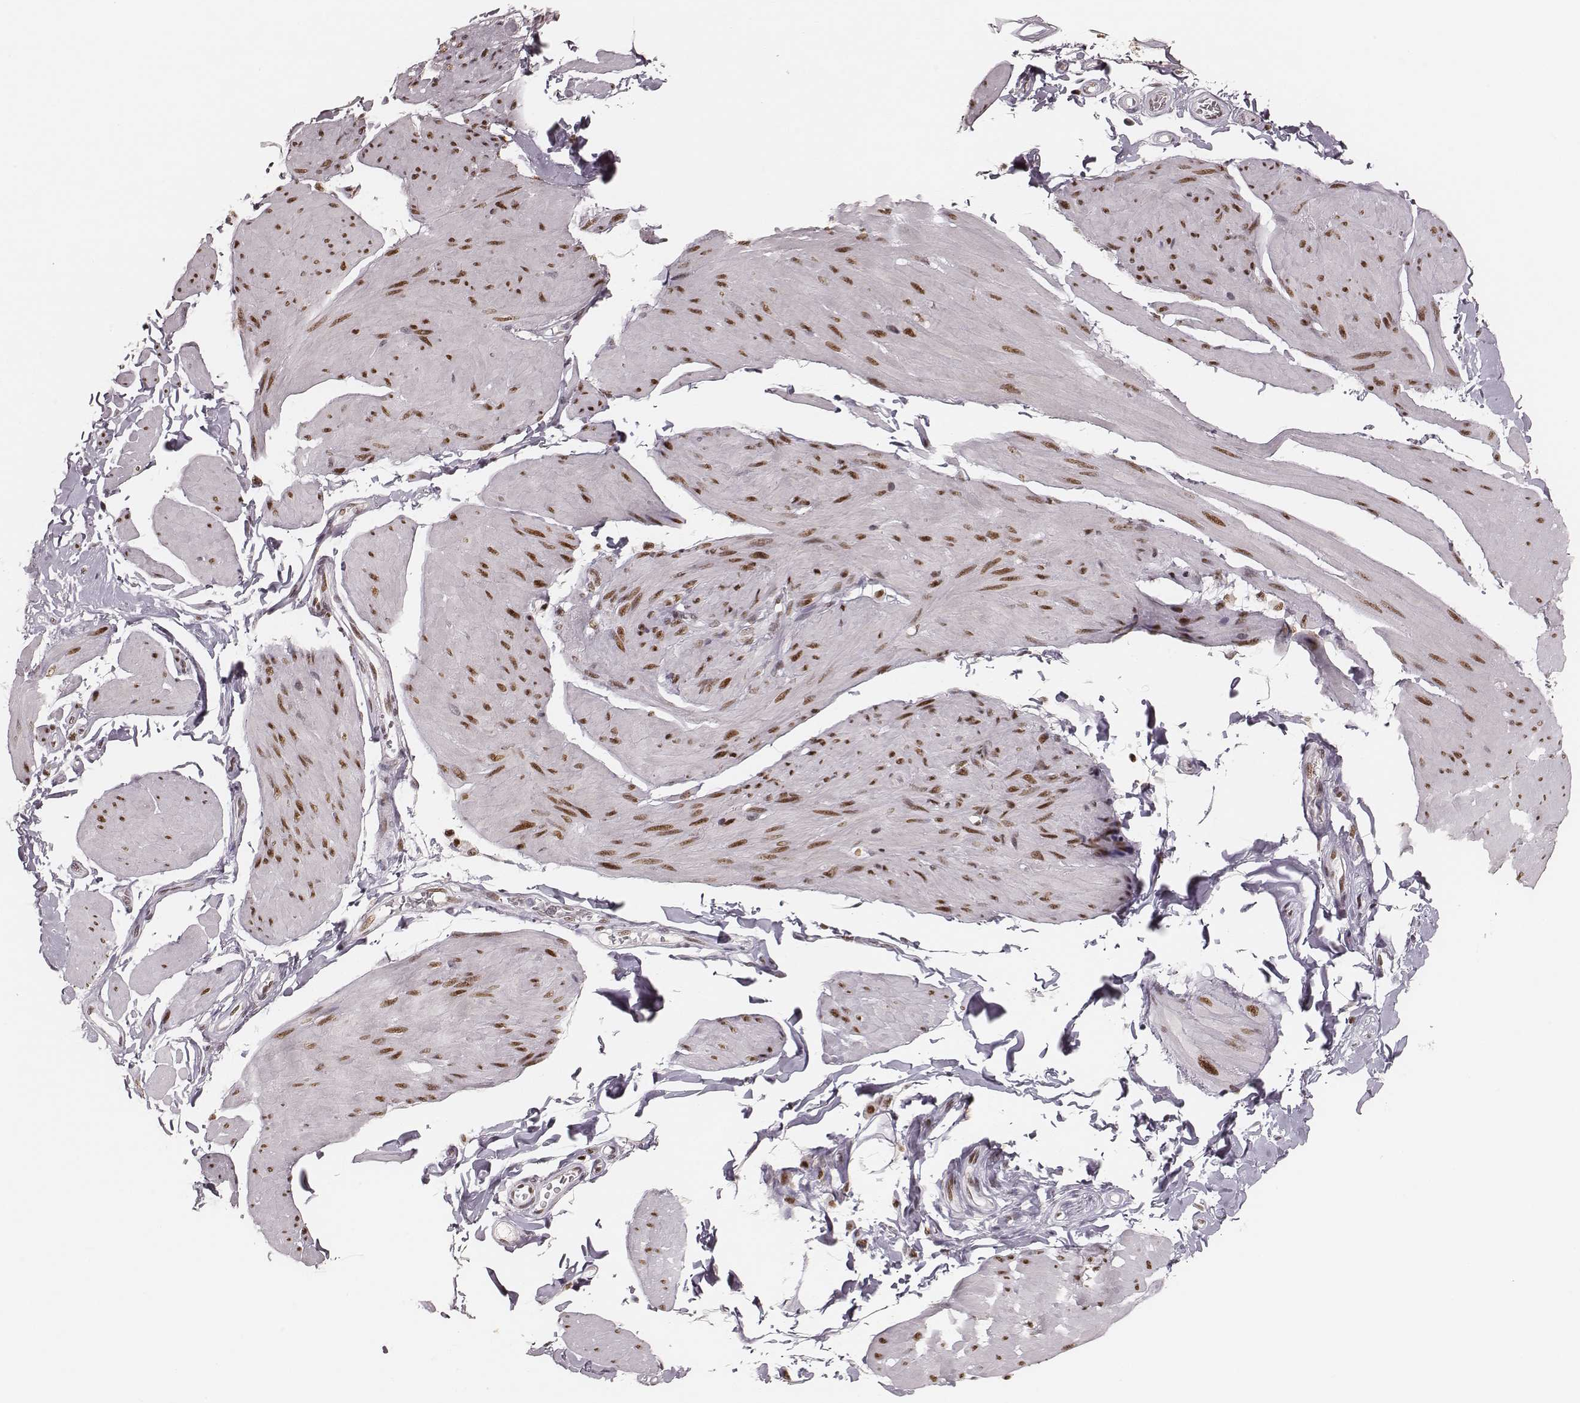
{"staining": {"intensity": "moderate", "quantity": ">75%", "location": "nuclear"}, "tissue": "smooth muscle", "cell_type": "Smooth muscle cells", "image_type": "normal", "snomed": [{"axis": "morphology", "description": "Normal tissue, NOS"}, {"axis": "topography", "description": "Adipose tissue"}, {"axis": "topography", "description": "Smooth muscle"}, {"axis": "topography", "description": "Peripheral nerve tissue"}], "caption": "A high-resolution micrograph shows immunohistochemistry staining of unremarkable smooth muscle, which displays moderate nuclear expression in approximately >75% of smooth muscle cells.", "gene": "PARP1", "patient": {"sex": "male", "age": 83}}